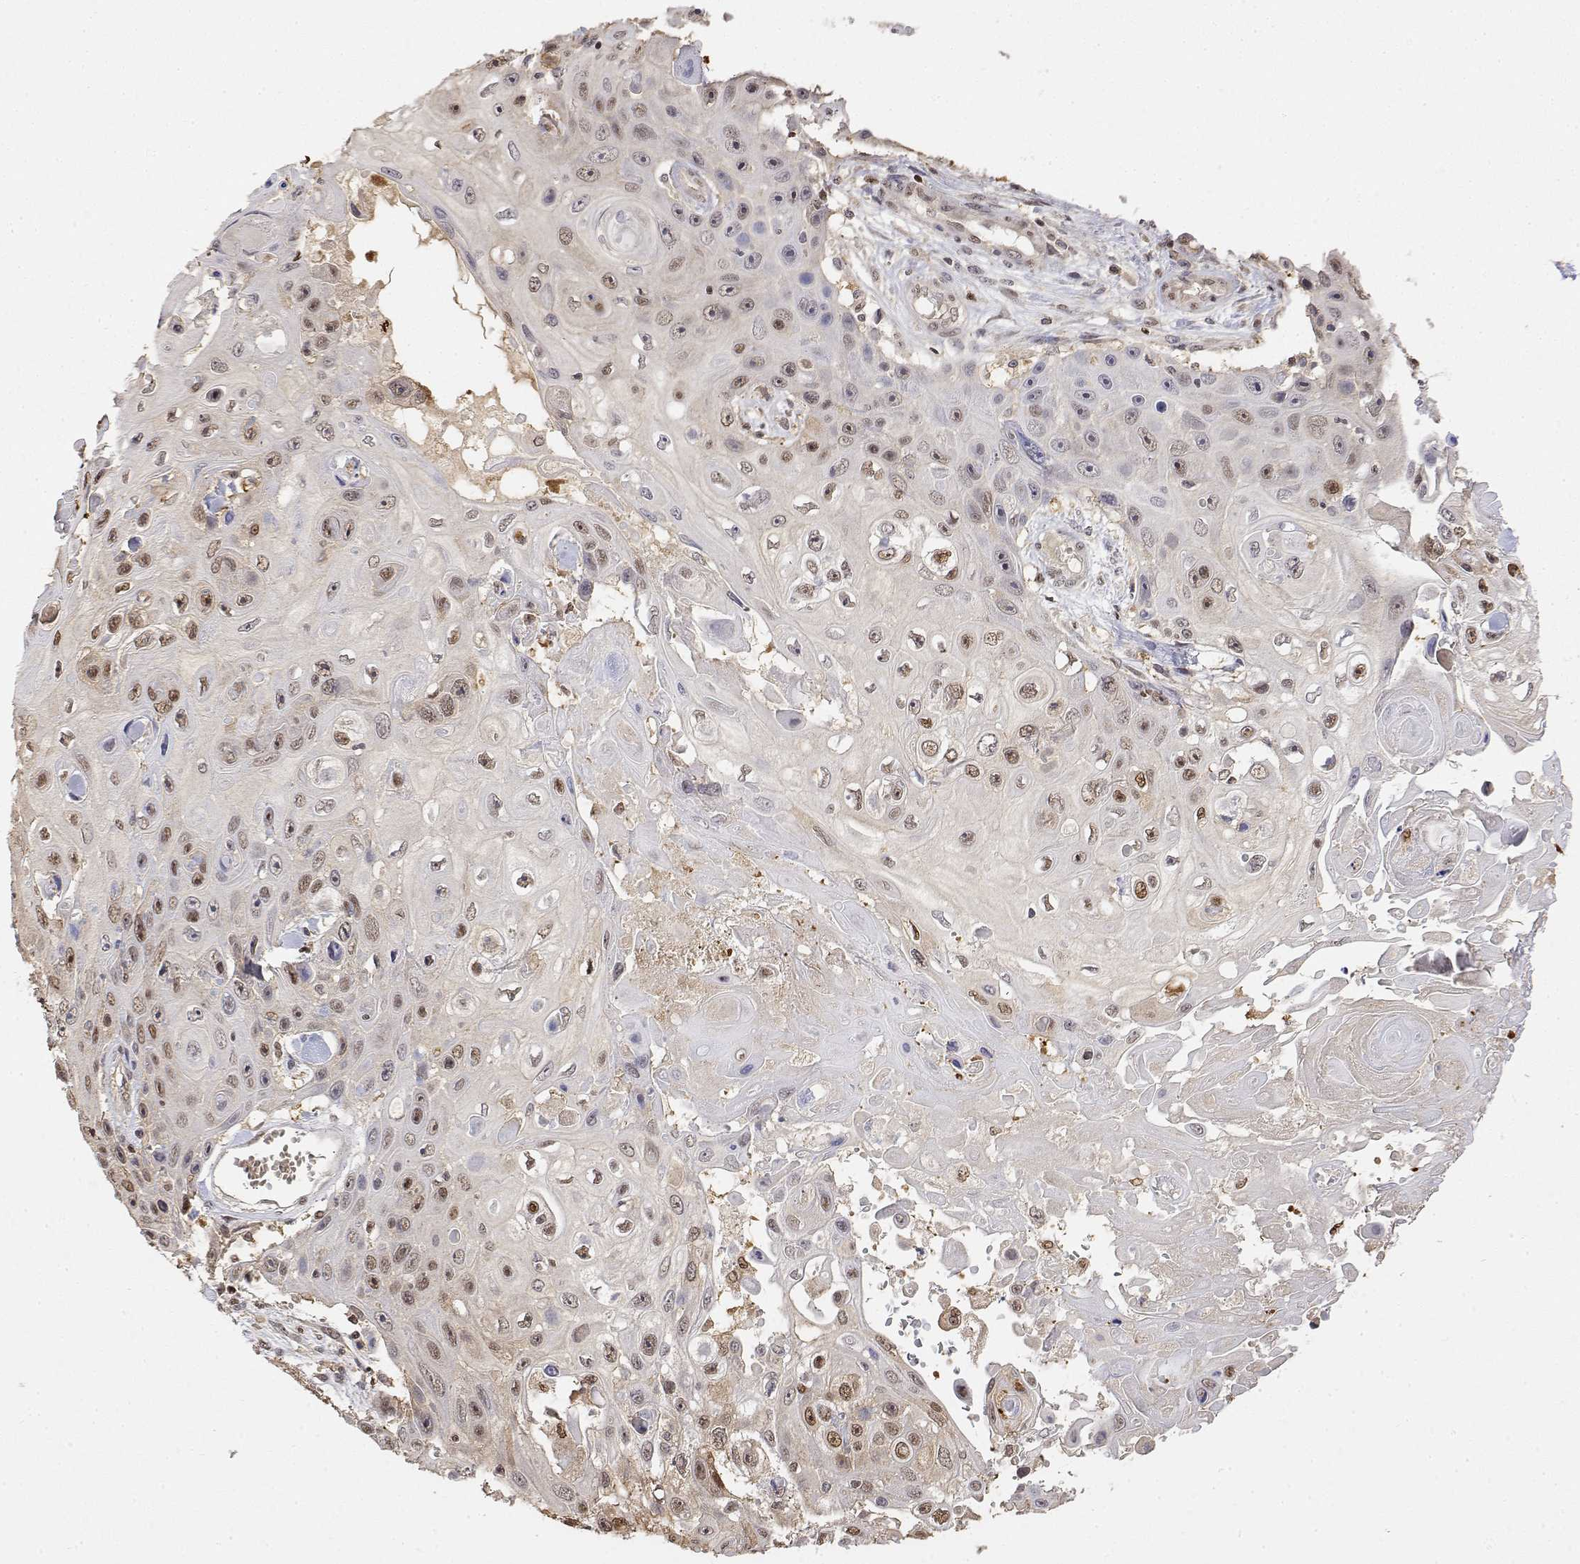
{"staining": {"intensity": "moderate", "quantity": "25%-75%", "location": "nuclear"}, "tissue": "skin cancer", "cell_type": "Tumor cells", "image_type": "cancer", "snomed": [{"axis": "morphology", "description": "Squamous cell carcinoma, NOS"}, {"axis": "topography", "description": "Skin"}], "caption": "Skin cancer stained with immunohistochemistry demonstrates moderate nuclear staining in about 25%-75% of tumor cells. The protein is stained brown, and the nuclei are stained in blue (DAB IHC with brightfield microscopy, high magnification).", "gene": "TPI1", "patient": {"sex": "male", "age": 82}}